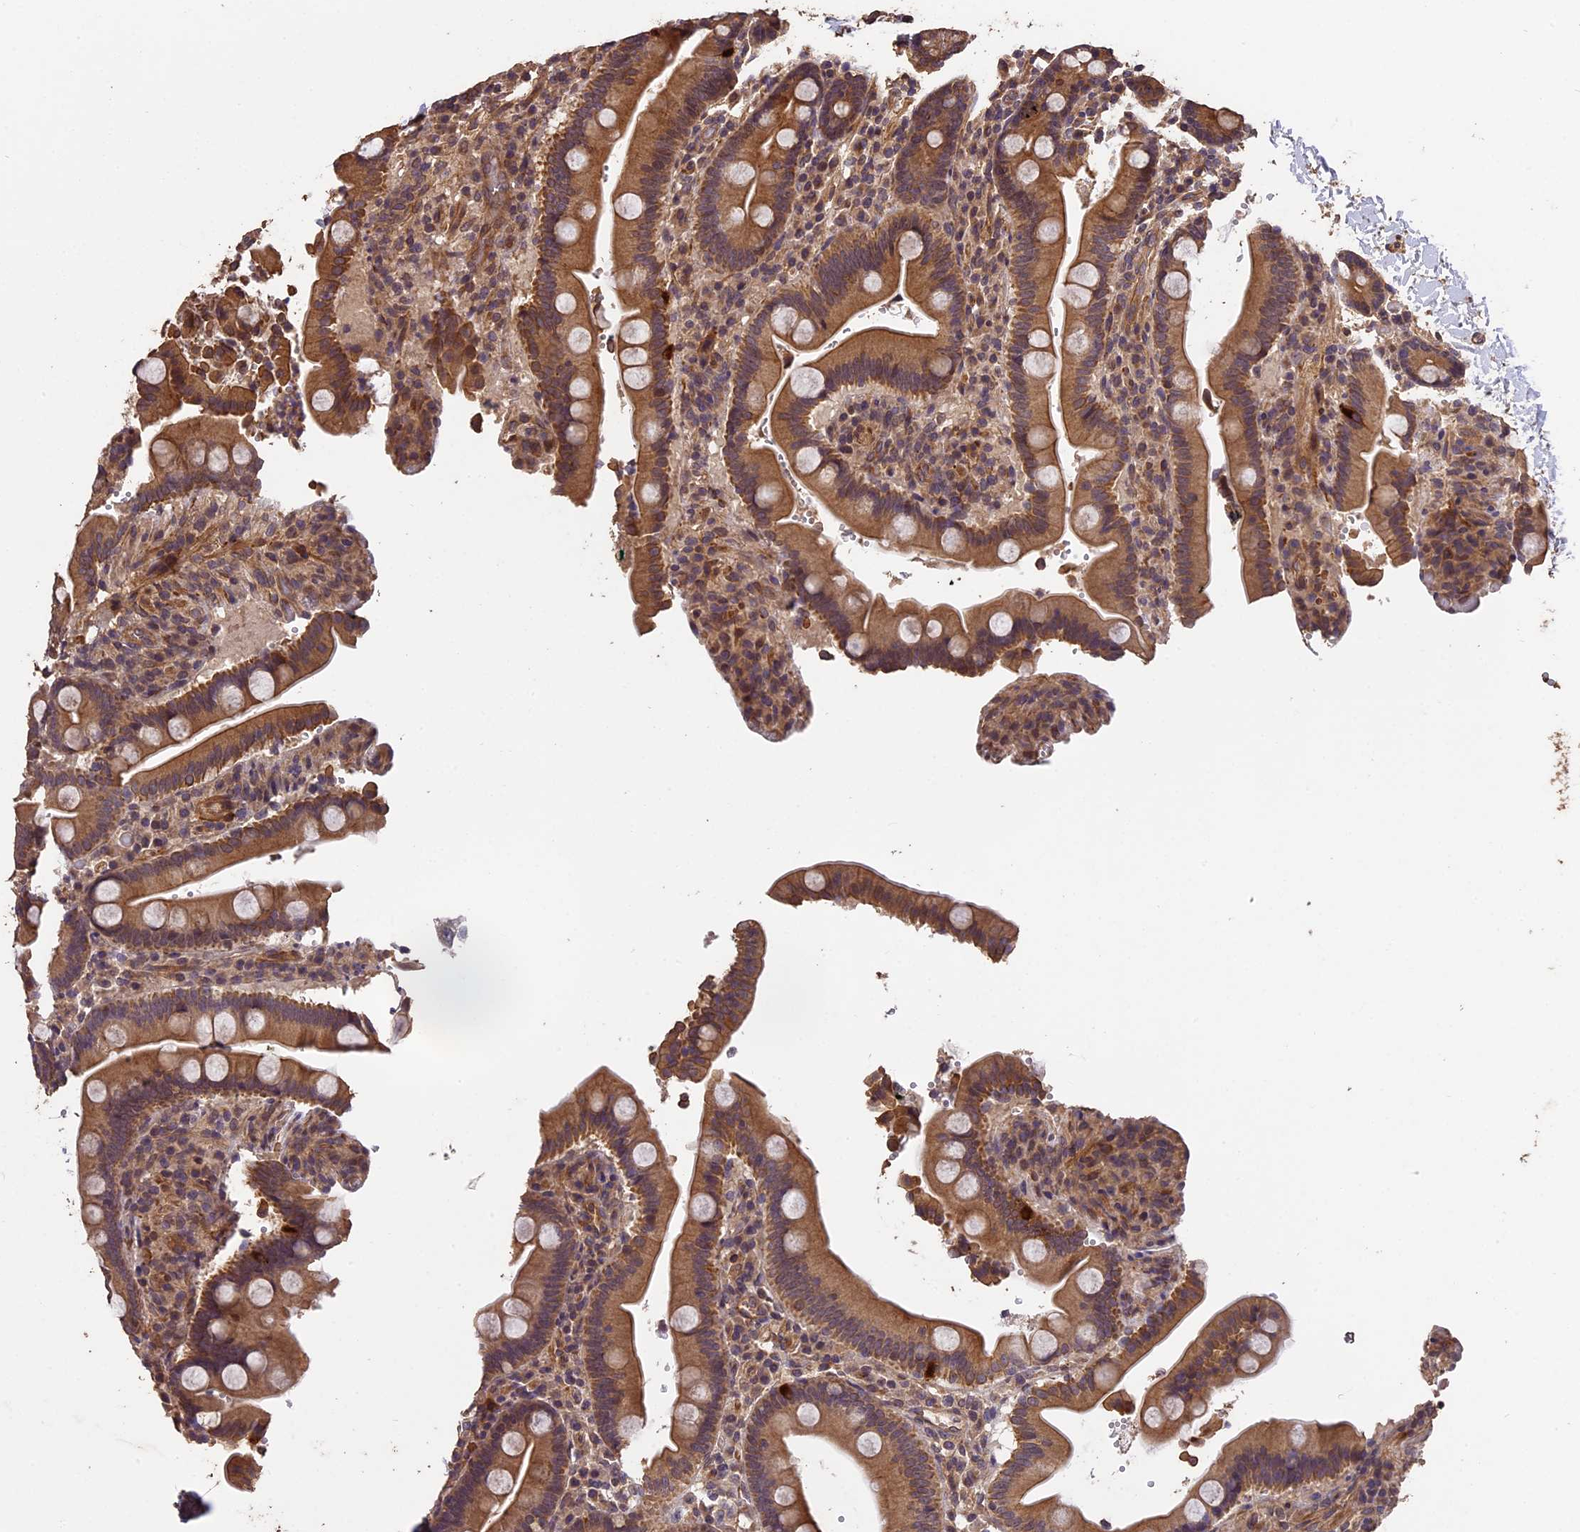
{"staining": {"intensity": "moderate", "quantity": ">75%", "location": "cytoplasmic/membranous"}, "tissue": "duodenum", "cell_type": "Glandular cells", "image_type": "normal", "snomed": [{"axis": "morphology", "description": "Normal tissue, NOS"}, {"axis": "topography", "description": "Small intestine, NOS"}], "caption": "A brown stain highlights moderate cytoplasmic/membranous staining of a protein in glandular cells of benign duodenum. The protein of interest is stained brown, and the nuclei are stained in blue (DAB (3,3'-diaminobenzidine) IHC with brightfield microscopy, high magnification).", "gene": "CHD9", "patient": {"sex": "female", "age": 71}}